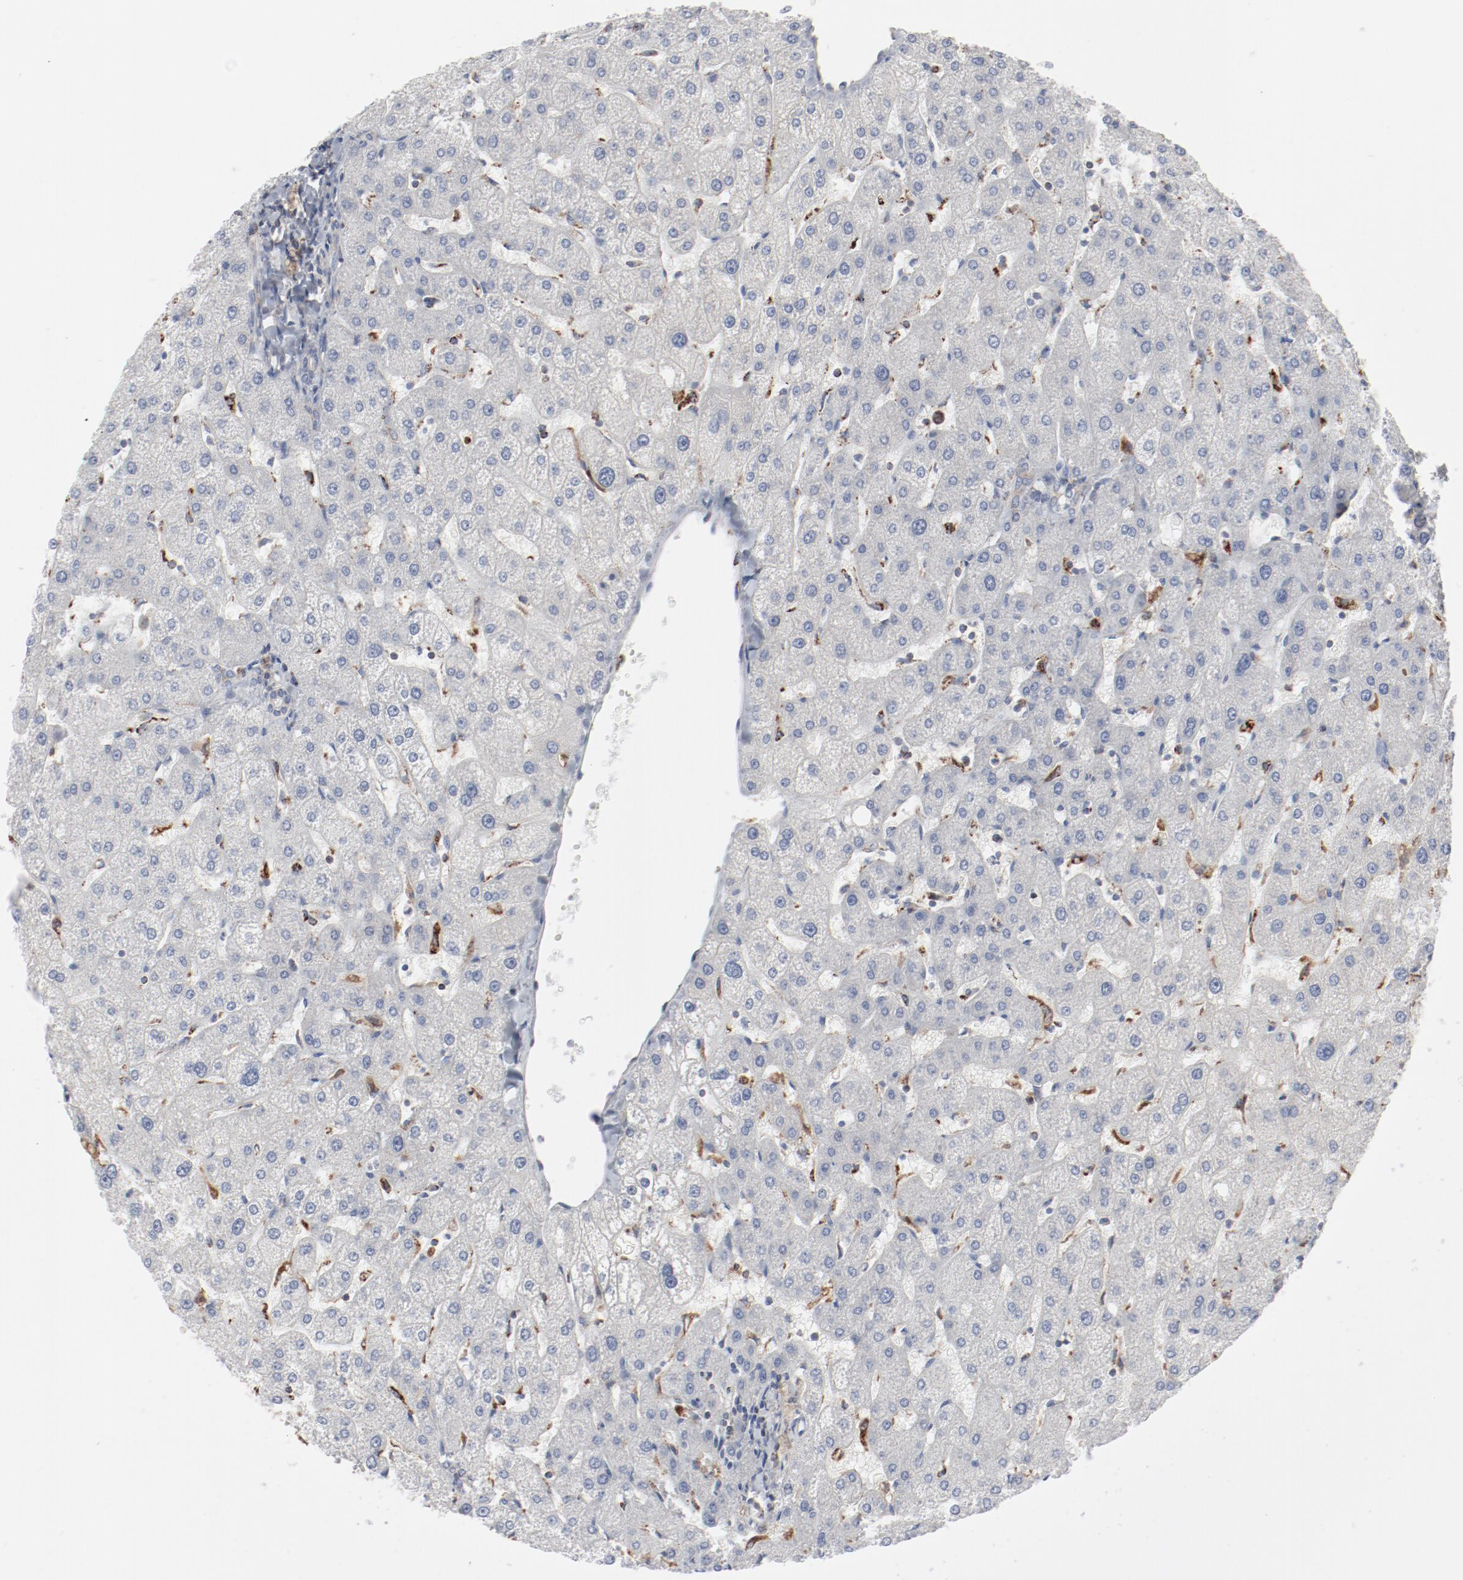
{"staining": {"intensity": "negative", "quantity": "none", "location": "none"}, "tissue": "liver", "cell_type": "Cholangiocytes", "image_type": "normal", "snomed": [{"axis": "morphology", "description": "Normal tissue, NOS"}, {"axis": "topography", "description": "Liver"}], "caption": "A histopathology image of human liver is negative for staining in cholangiocytes. Brightfield microscopy of immunohistochemistry (IHC) stained with DAB (brown) and hematoxylin (blue), captured at high magnification.", "gene": "SETD3", "patient": {"sex": "male", "age": 67}}